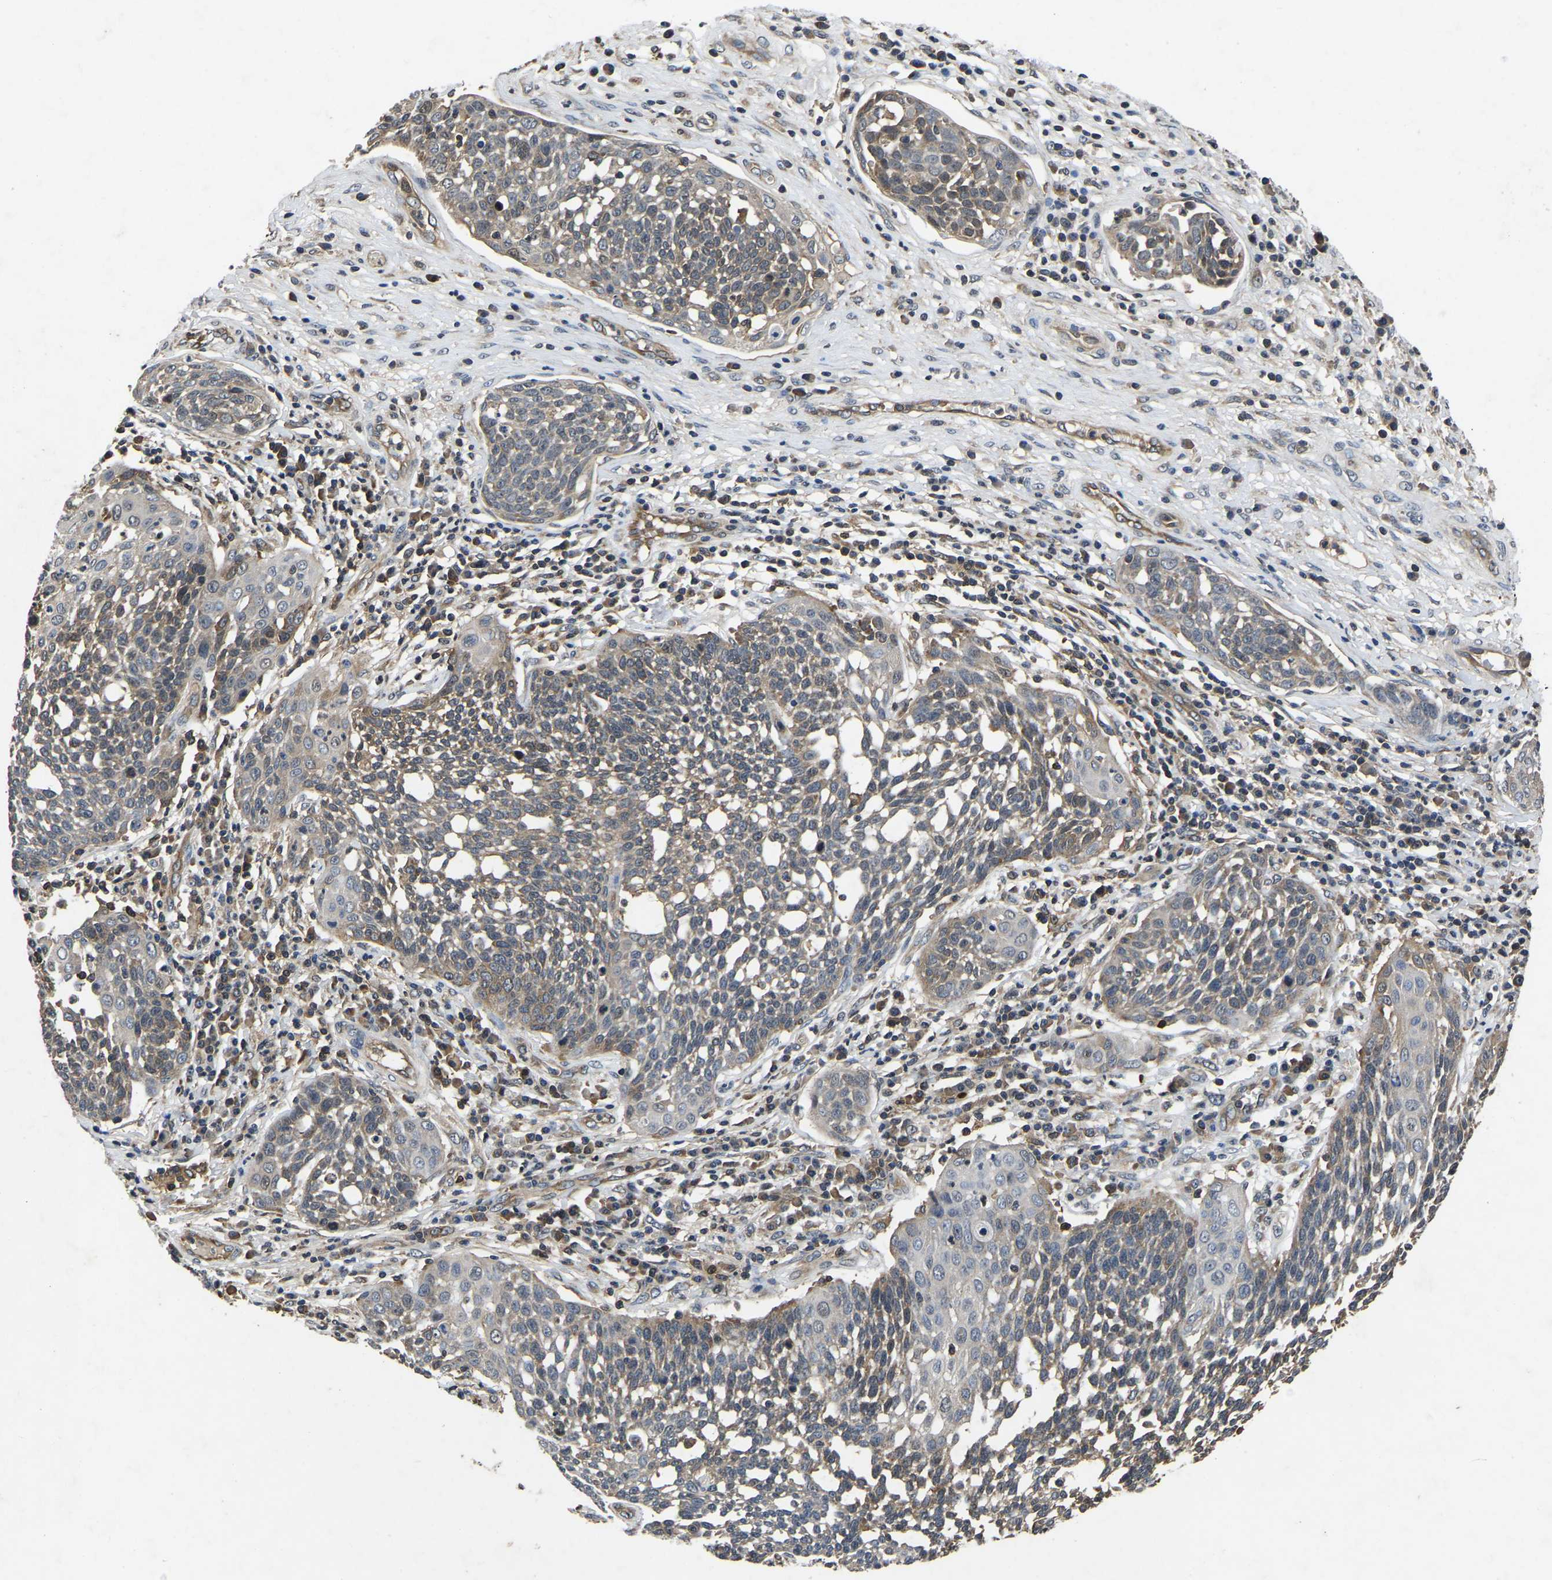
{"staining": {"intensity": "moderate", "quantity": ">75%", "location": "cytoplasmic/membranous"}, "tissue": "cervical cancer", "cell_type": "Tumor cells", "image_type": "cancer", "snomed": [{"axis": "morphology", "description": "Squamous cell carcinoma, NOS"}, {"axis": "topography", "description": "Cervix"}], "caption": "Immunohistochemical staining of cervical cancer (squamous cell carcinoma) displays medium levels of moderate cytoplasmic/membranous staining in approximately >75% of tumor cells. The protein of interest is shown in brown color, while the nuclei are stained blue.", "gene": "FGD5", "patient": {"sex": "female", "age": 34}}